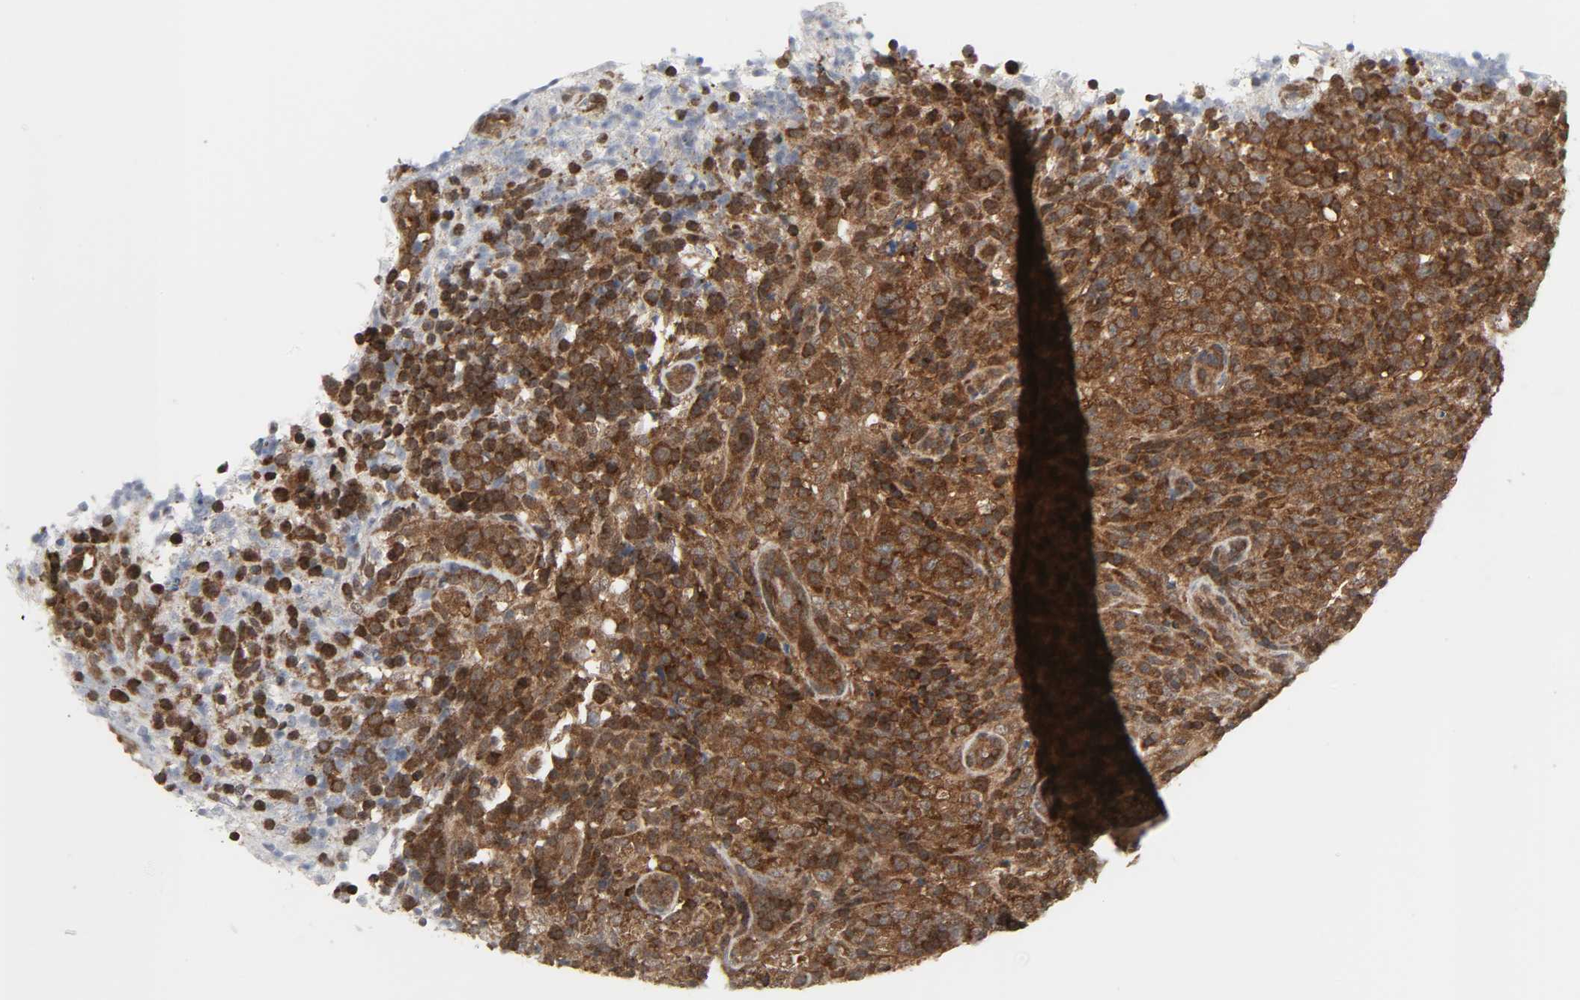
{"staining": {"intensity": "strong", "quantity": ">75%", "location": "cytoplasmic/membranous"}, "tissue": "lymphoma", "cell_type": "Tumor cells", "image_type": "cancer", "snomed": [{"axis": "morphology", "description": "Malignant lymphoma, non-Hodgkin's type, High grade"}, {"axis": "topography", "description": "Lymph node"}], "caption": "Tumor cells show high levels of strong cytoplasmic/membranous positivity in approximately >75% of cells in human lymphoma. The protein of interest is stained brown, and the nuclei are stained in blue (DAB IHC with brightfield microscopy, high magnification).", "gene": "GSK3A", "patient": {"sex": "female", "age": 76}}